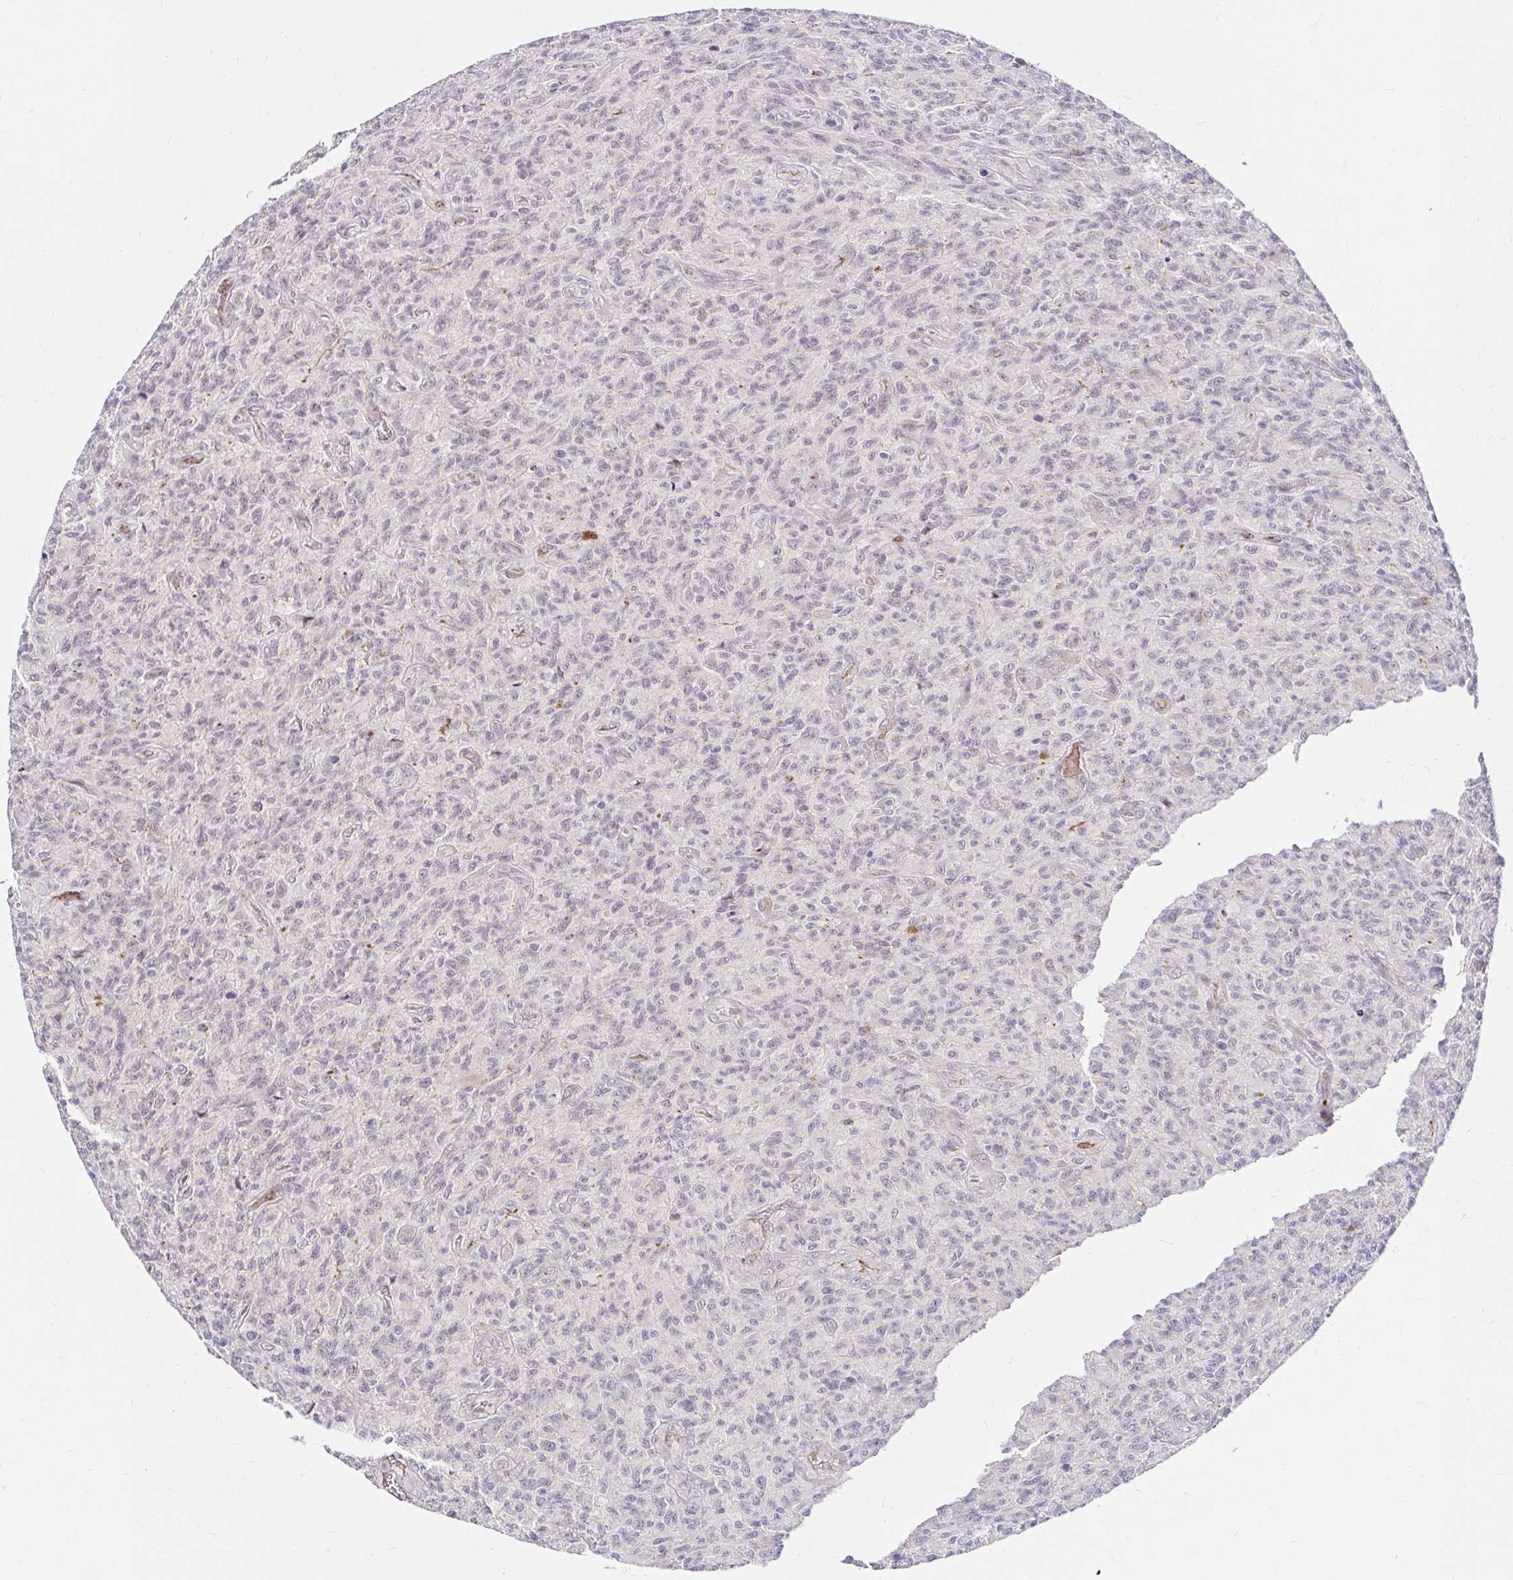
{"staining": {"intensity": "negative", "quantity": "none", "location": "none"}, "tissue": "glioma", "cell_type": "Tumor cells", "image_type": "cancer", "snomed": [{"axis": "morphology", "description": "Glioma, malignant, High grade"}, {"axis": "topography", "description": "Brain"}], "caption": "There is no significant expression in tumor cells of glioma. The staining is performed using DAB brown chromogen with nuclei counter-stained in using hematoxylin.", "gene": "GUCY1A1", "patient": {"sex": "male", "age": 61}}